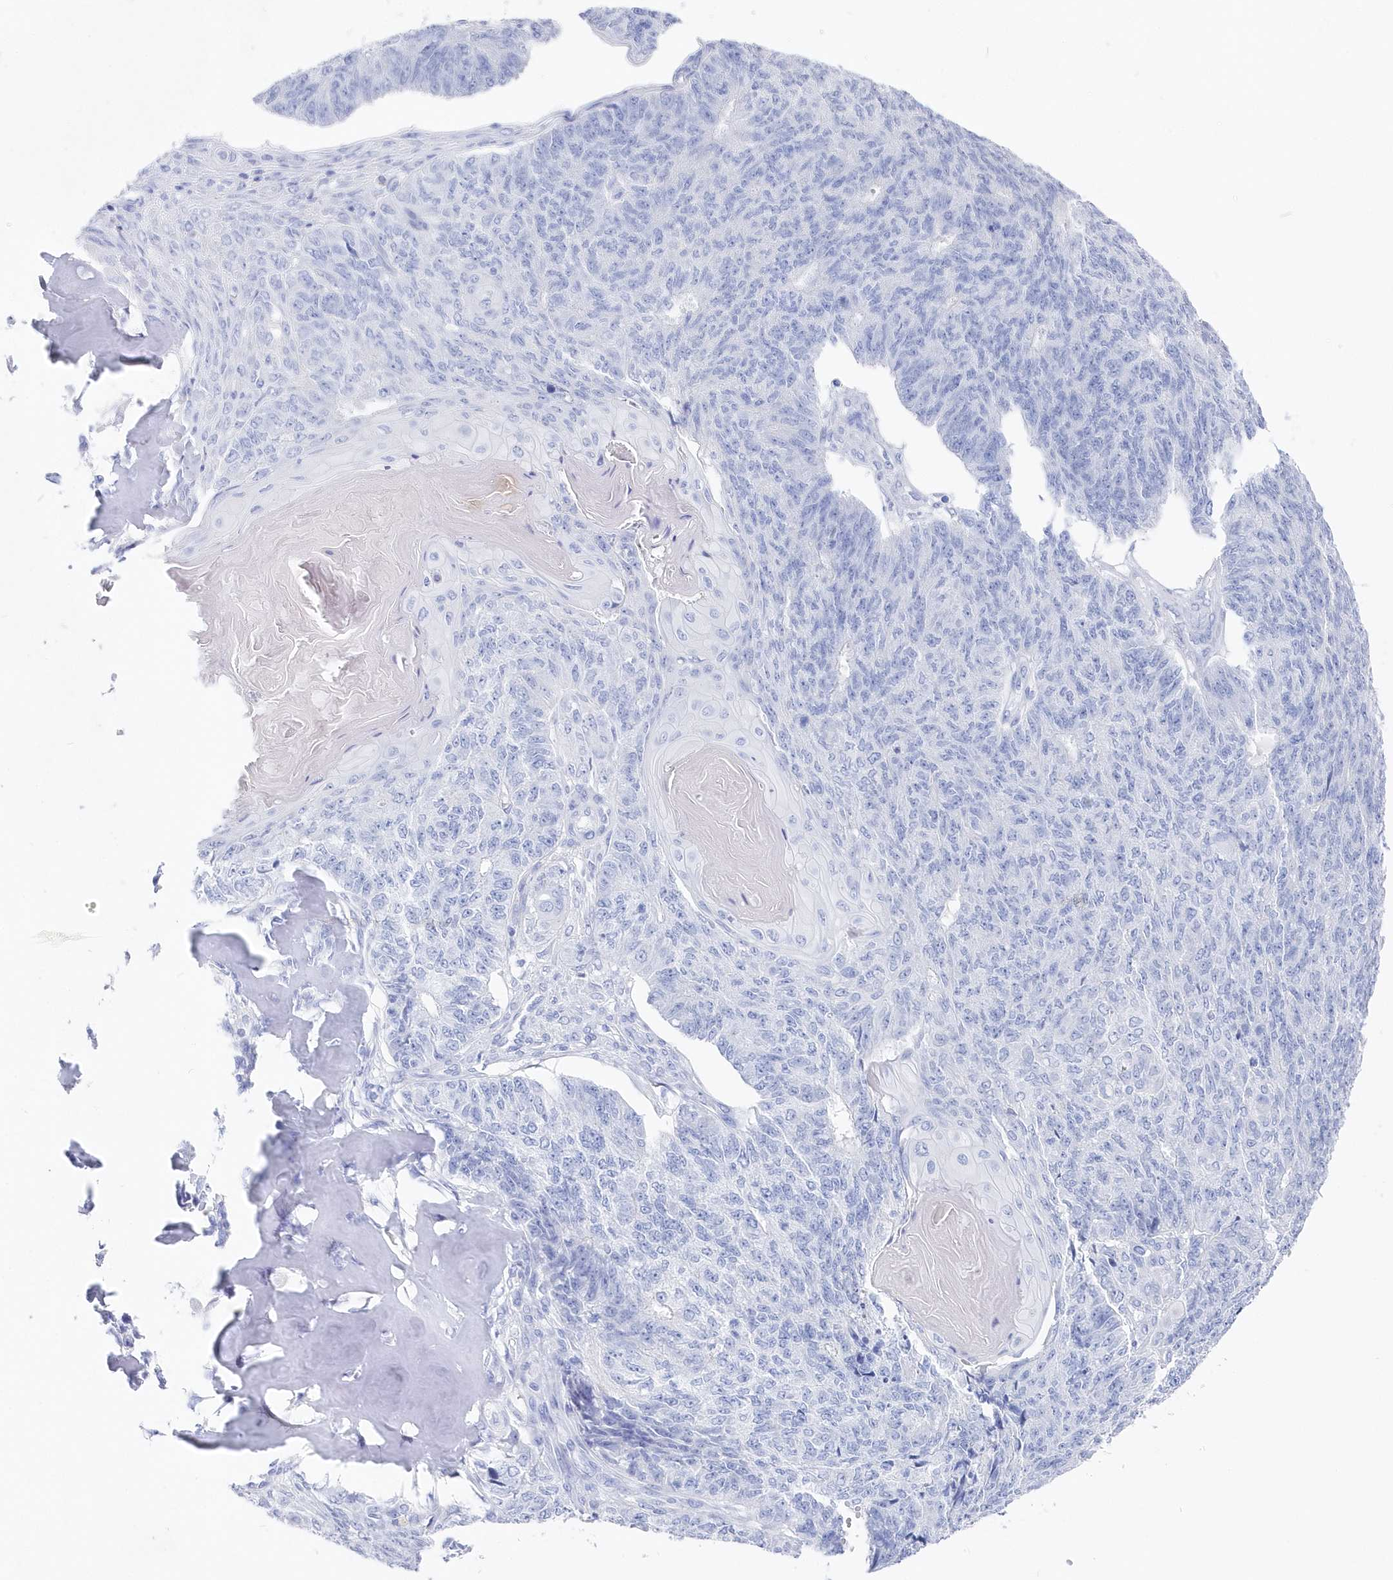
{"staining": {"intensity": "negative", "quantity": "none", "location": "none"}, "tissue": "endometrial cancer", "cell_type": "Tumor cells", "image_type": "cancer", "snomed": [{"axis": "morphology", "description": "Adenocarcinoma, NOS"}, {"axis": "topography", "description": "Endometrium"}], "caption": "A photomicrograph of adenocarcinoma (endometrial) stained for a protein reveals no brown staining in tumor cells.", "gene": "CSNK1G2", "patient": {"sex": "female", "age": 32}}